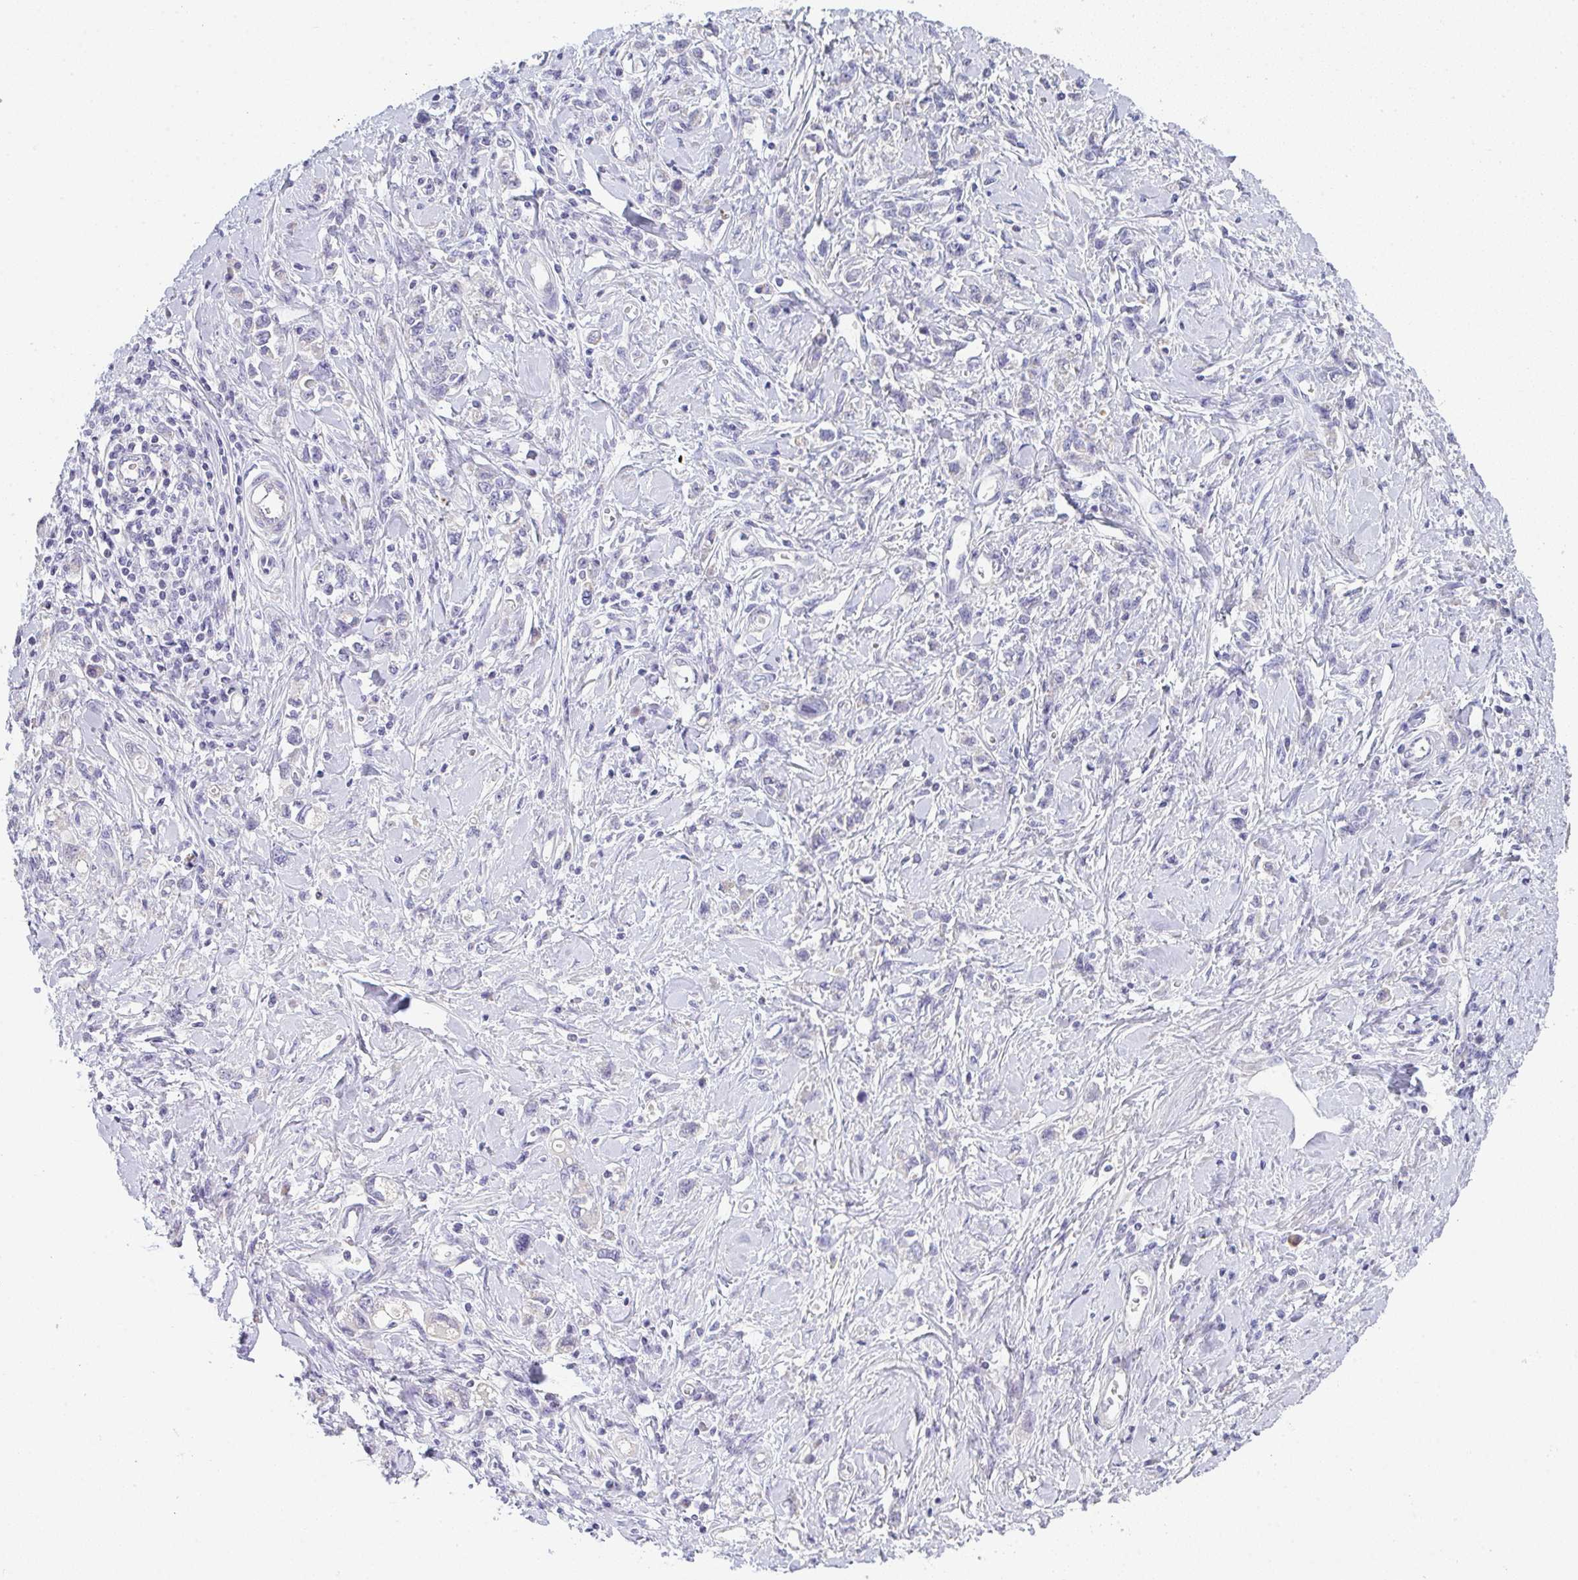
{"staining": {"intensity": "negative", "quantity": "none", "location": "none"}, "tissue": "stomach cancer", "cell_type": "Tumor cells", "image_type": "cancer", "snomed": [{"axis": "morphology", "description": "Adenocarcinoma, NOS"}, {"axis": "topography", "description": "Stomach"}], "caption": "High power microscopy photomicrograph of an IHC image of stomach adenocarcinoma, revealing no significant expression in tumor cells.", "gene": "CACNA1S", "patient": {"sex": "female", "age": 76}}